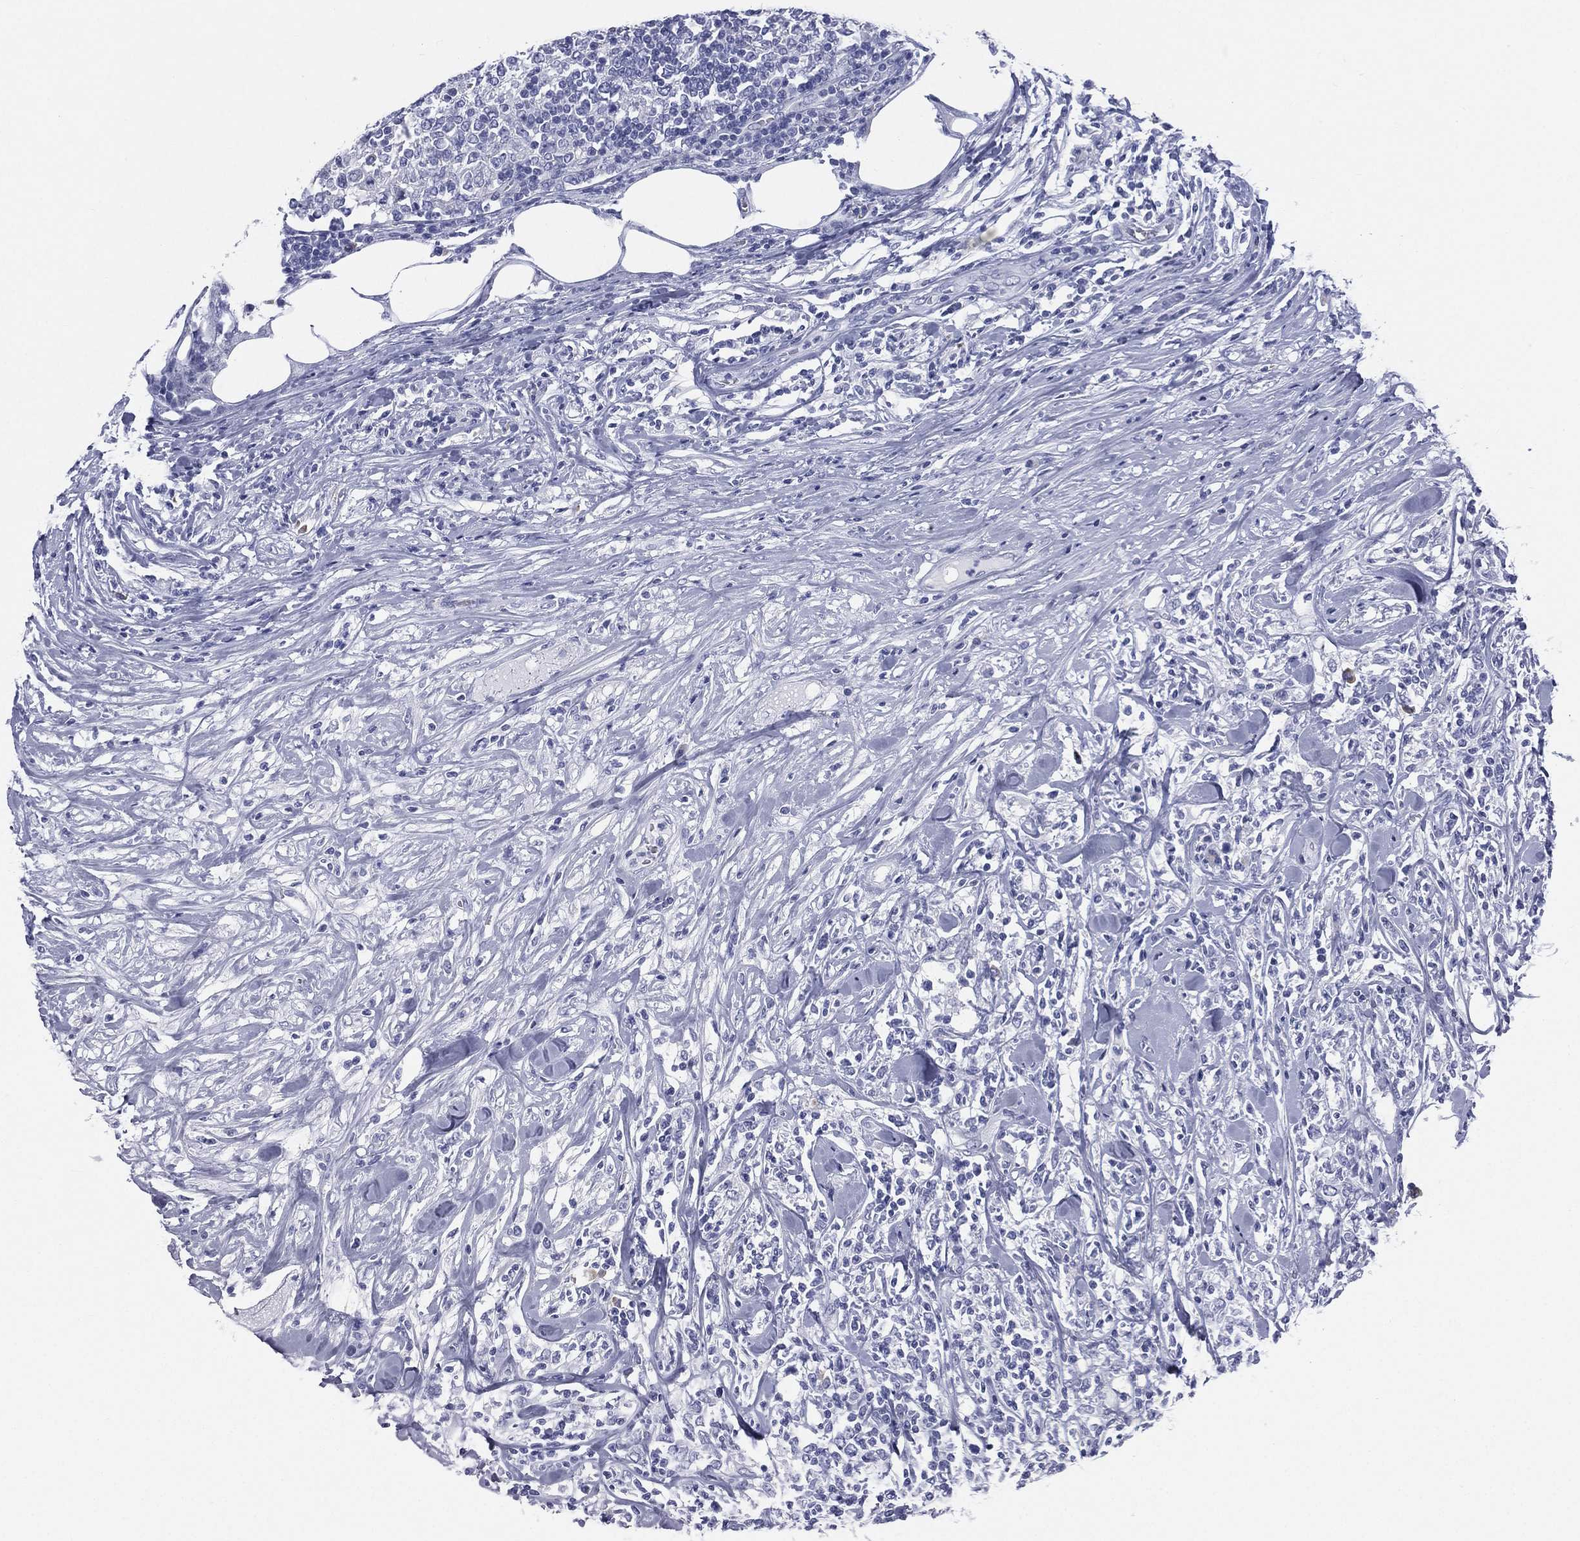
{"staining": {"intensity": "negative", "quantity": "none", "location": "none"}, "tissue": "lymphoma", "cell_type": "Tumor cells", "image_type": "cancer", "snomed": [{"axis": "morphology", "description": "Malignant lymphoma, non-Hodgkin's type, High grade"}, {"axis": "topography", "description": "Lymph node"}], "caption": "Tumor cells show no significant staining in lymphoma.", "gene": "MLN", "patient": {"sex": "female", "age": 84}}